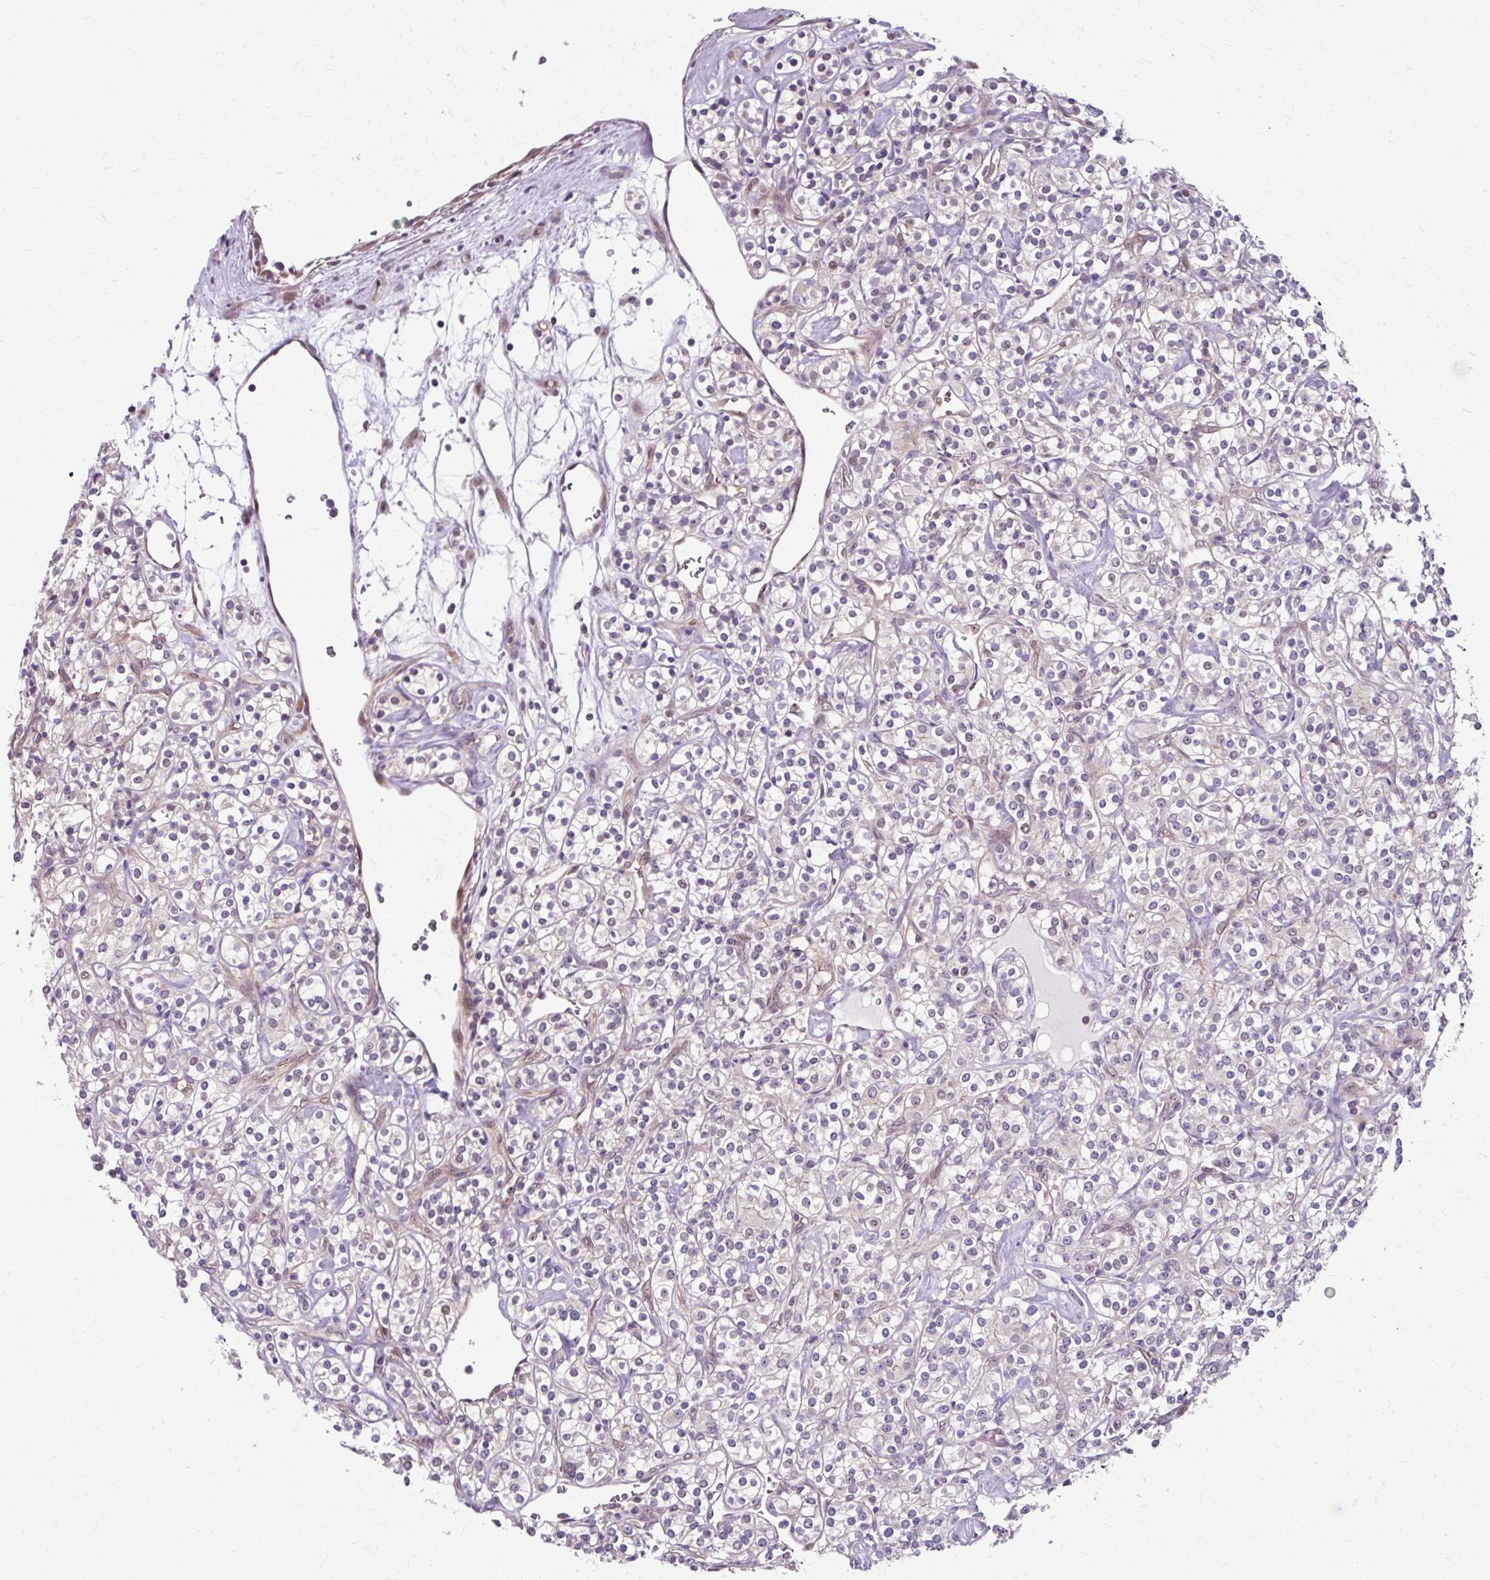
{"staining": {"intensity": "weak", "quantity": "<25%", "location": "nuclear"}, "tissue": "renal cancer", "cell_type": "Tumor cells", "image_type": "cancer", "snomed": [{"axis": "morphology", "description": "Adenocarcinoma, NOS"}, {"axis": "topography", "description": "Kidney"}], "caption": "Tumor cells show no significant protein positivity in renal adenocarcinoma.", "gene": "ZNF555", "patient": {"sex": "male", "age": 77}}